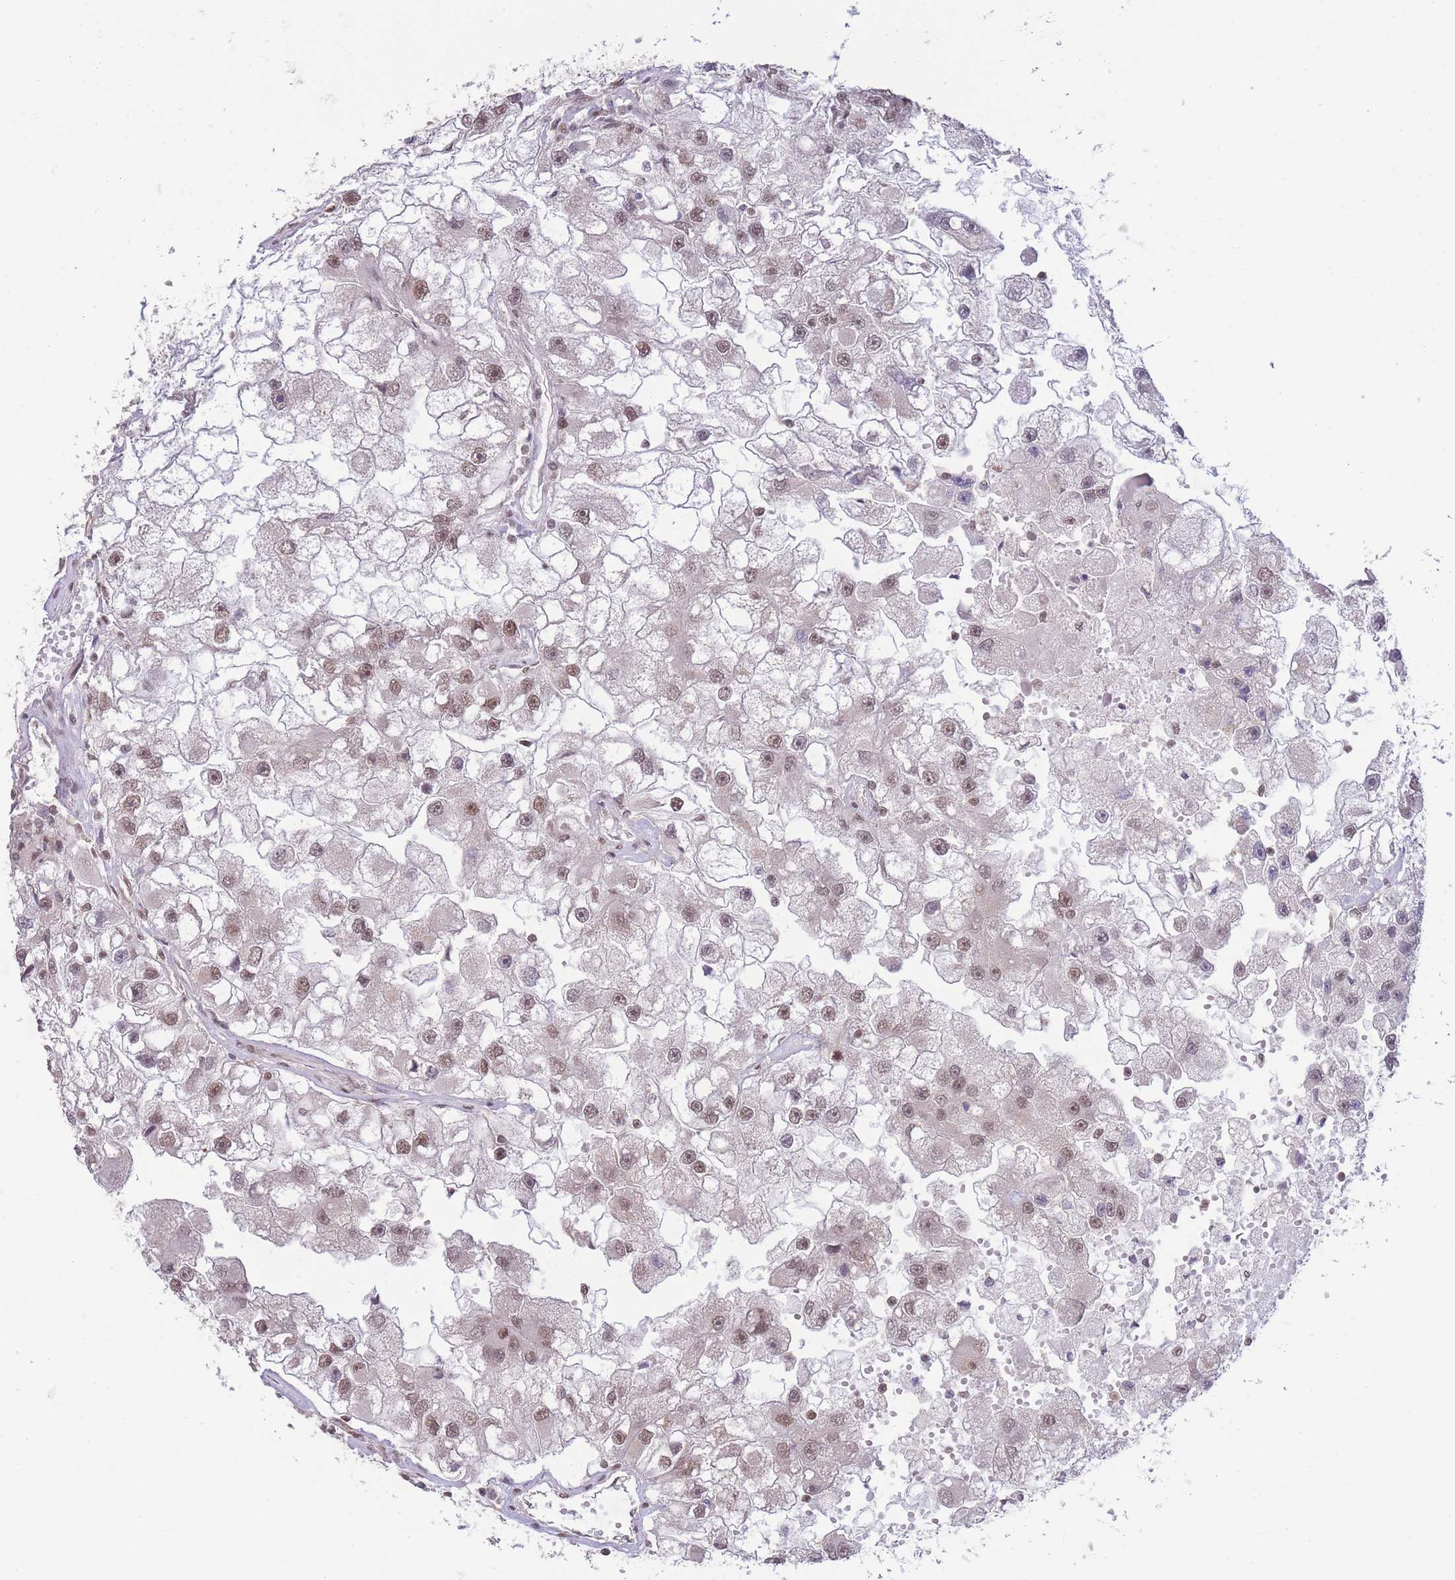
{"staining": {"intensity": "moderate", "quantity": ">75%", "location": "nuclear"}, "tissue": "renal cancer", "cell_type": "Tumor cells", "image_type": "cancer", "snomed": [{"axis": "morphology", "description": "Adenocarcinoma, NOS"}, {"axis": "topography", "description": "Kidney"}], "caption": "Protein positivity by immunohistochemistry demonstrates moderate nuclear positivity in about >75% of tumor cells in renal adenocarcinoma. The staining was performed using DAB to visualize the protein expression in brown, while the nuclei were stained in blue with hematoxylin (Magnification: 20x).", "gene": "CARD8", "patient": {"sex": "male", "age": 63}}